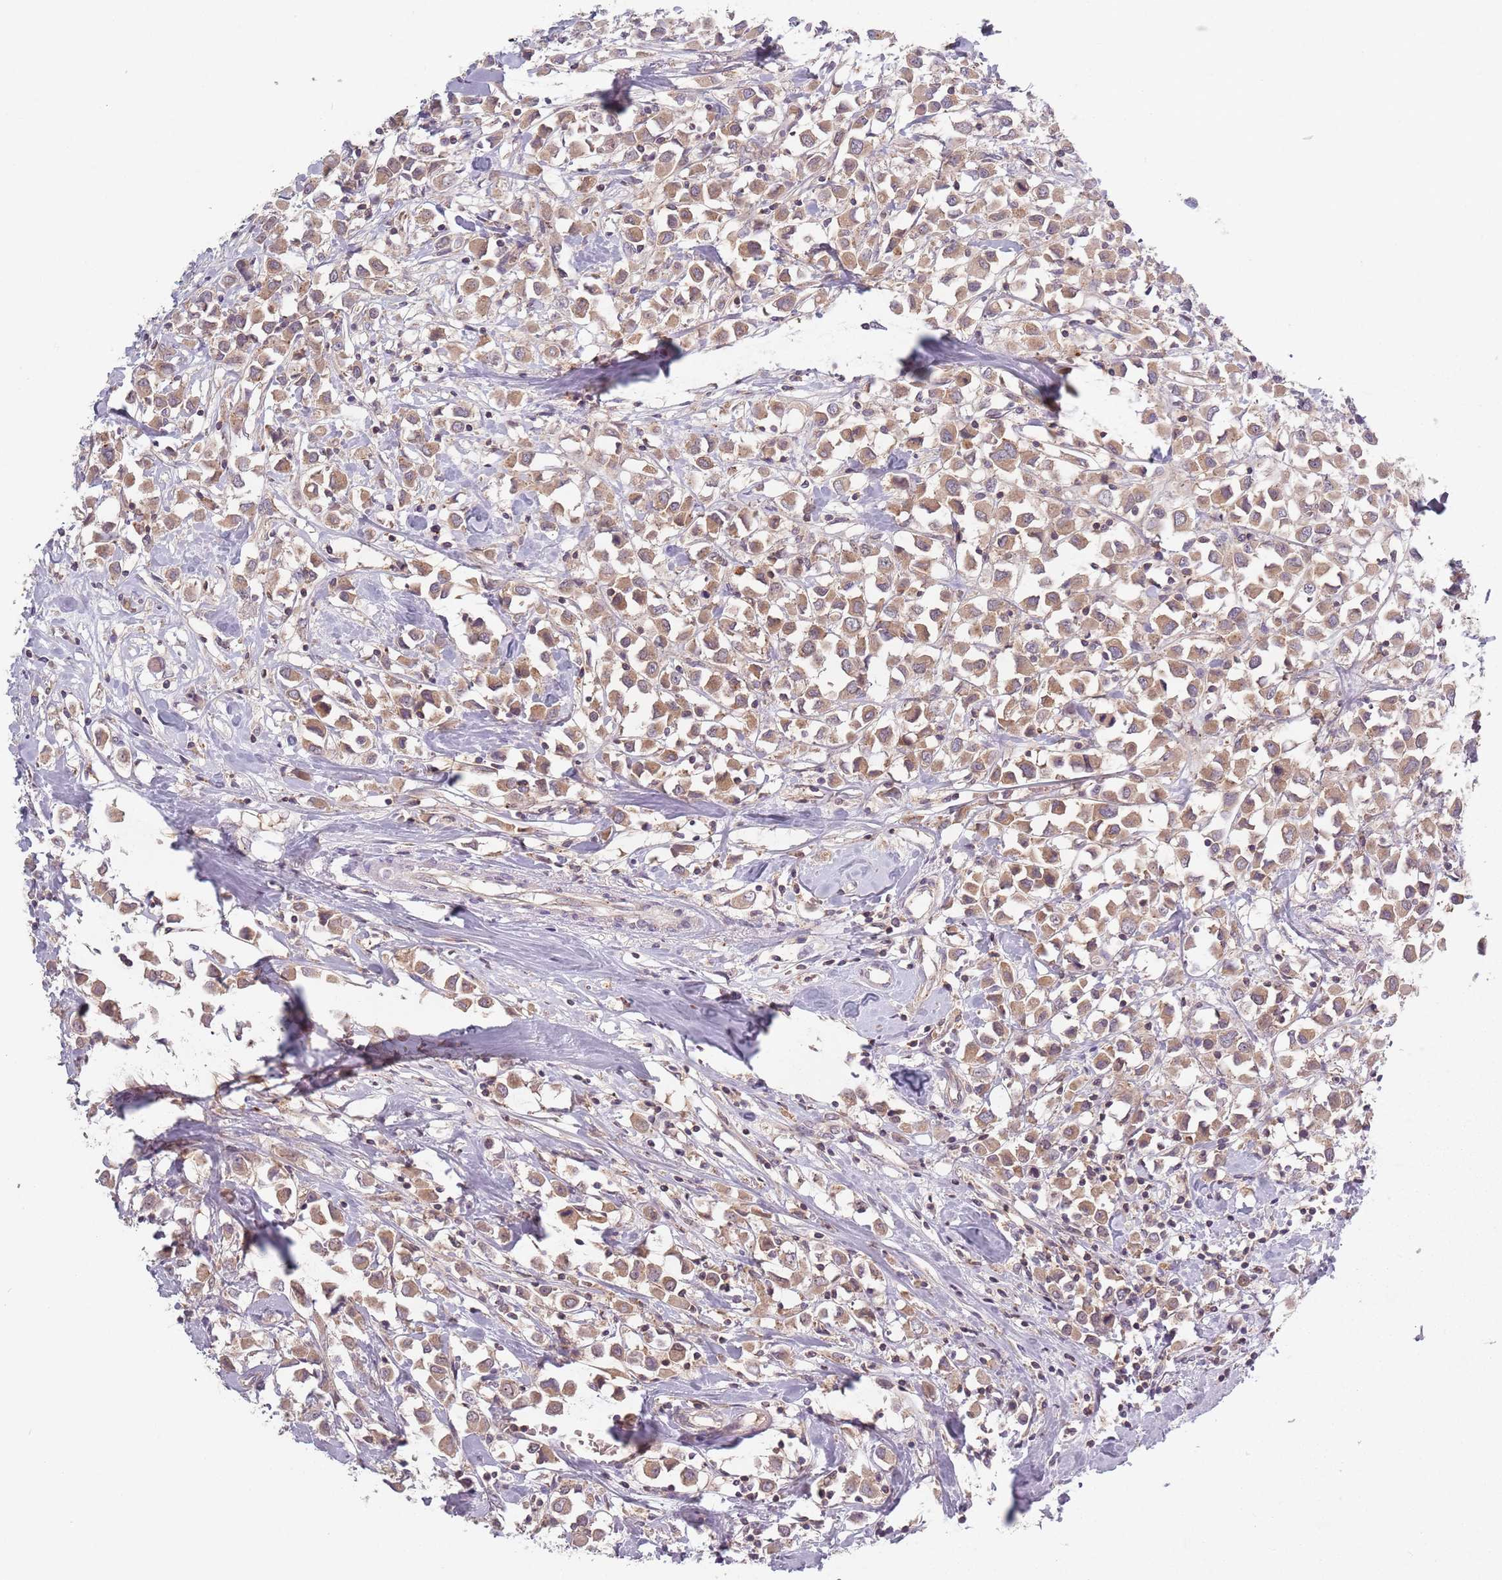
{"staining": {"intensity": "weak", "quantity": ">75%", "location": "cytoplasmic/membranous"}, "tissue": "breast cancer", "cell_type": "Tumor cells", "image_type": "cancer", "snomed": [{"axis": "morphology", "description": "Duct carcinoma"}, {"axis": "topography", "description": "Breast"}], "caption": "Immunohistochemical staining of human breast invasive ductal carcinoma exhibits weak cytoplasmic/membranous protein staining in about >75% of tumor cells. Ihc stains the protein in brown and the nuclei are stained blue.", "gene": "ASB13", "patient": {"sex": "female", "age": 61}}